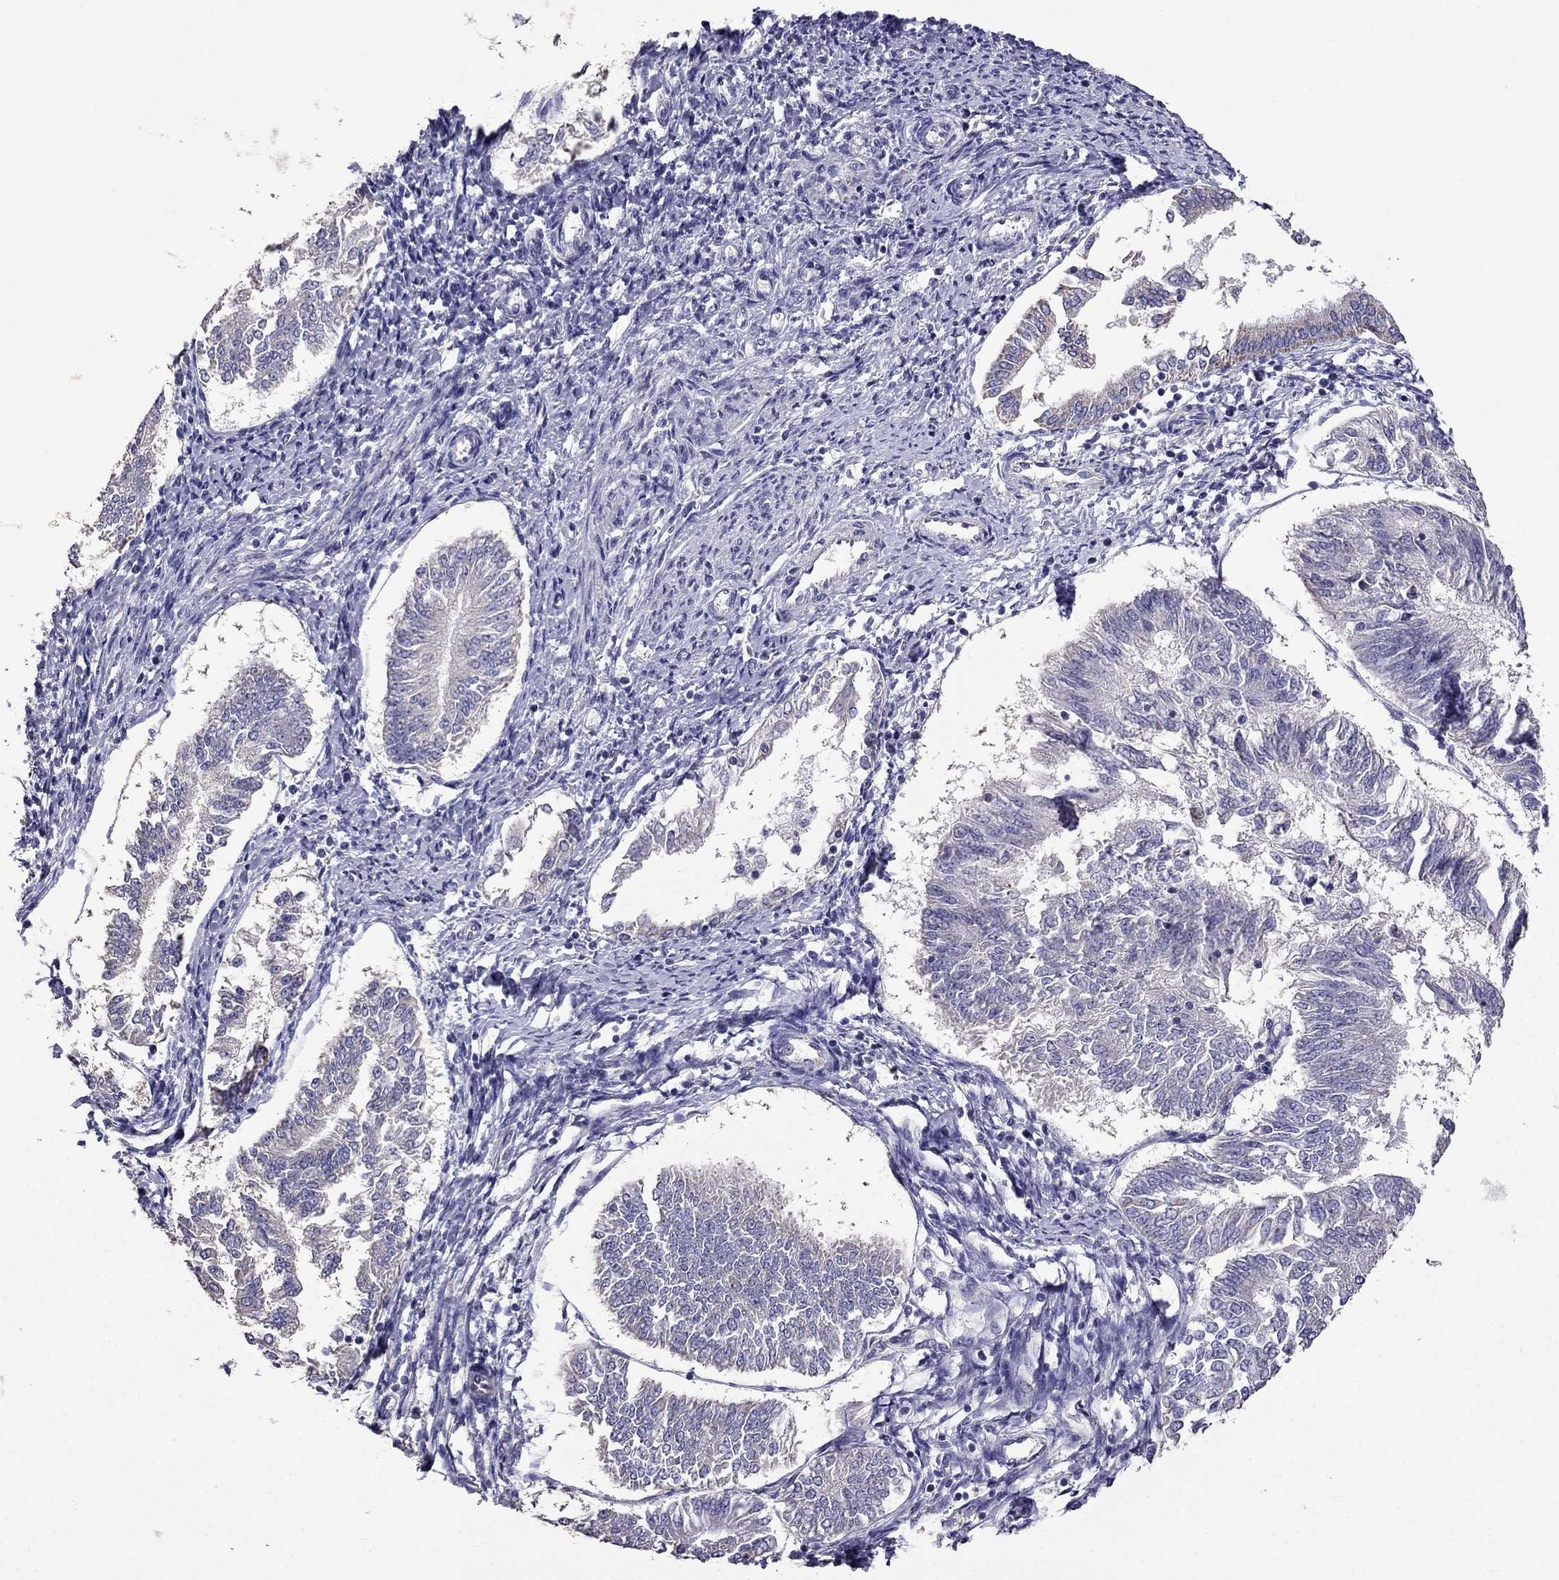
{"staining": {"intensity": "negative", "quantity": "none", "location": "none"}, "tissue": "endometrial cancer", "cell_type": "Tumor cells", "image_type": "cancer", "snomed": [{"axis": "morphology", "description": "Adenocarcinoma, NOS"}, {"axis": "topography", "description": "Endometrium"}], "caption": "A histopathology image of human adenocarcinoma (endometrial) is negative for staining in tumor cells.", "gene": "AK5", "patient": {"sex": "female", "age": 58}}